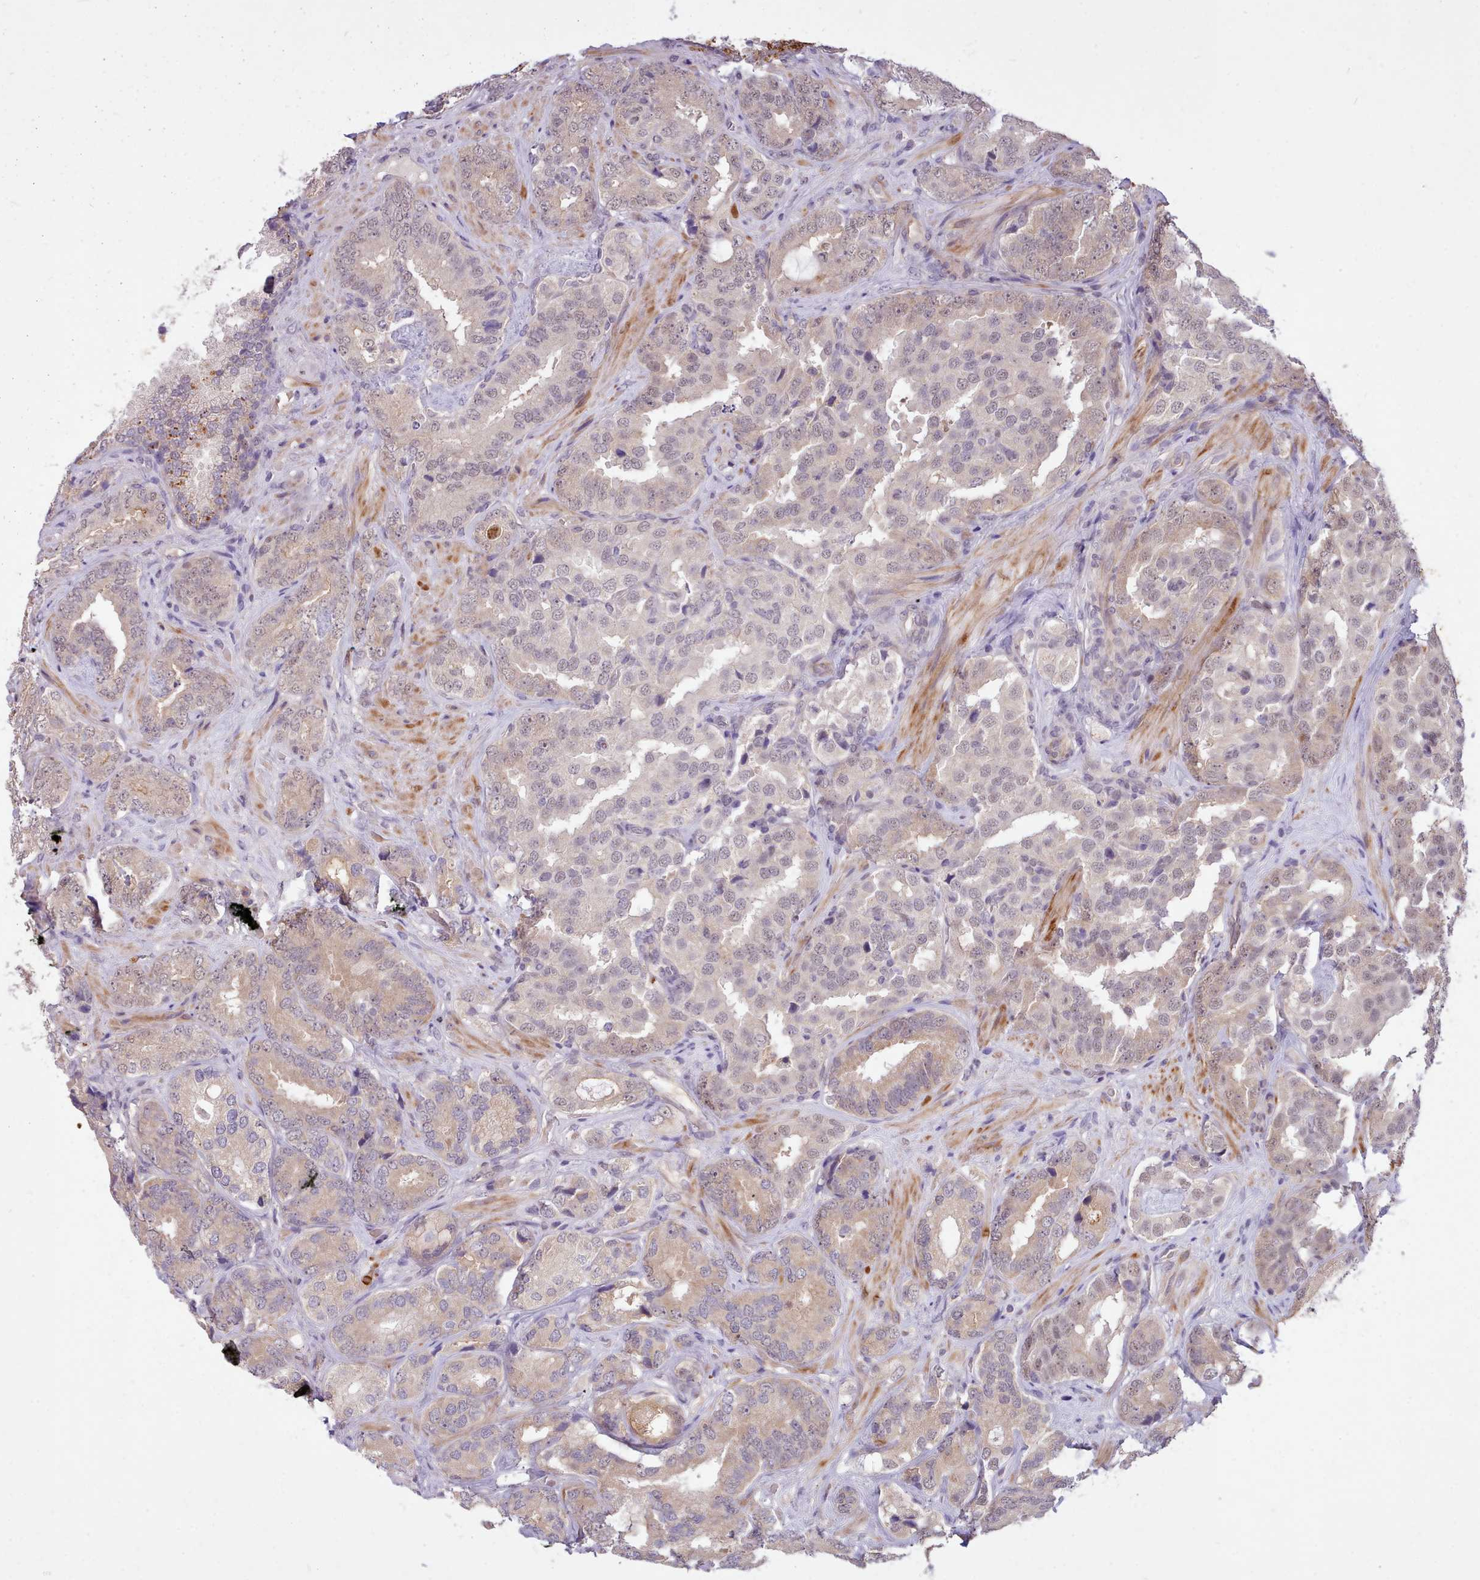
{"staining": {"intensity": "weak", "quantity": "<25%", "location": "cytoplasmic/membranous"}, "tissue": "prostate cancer", "cell_type": "Tumor cells", "image_type": "cancer", "snomed": [{"axis": "morphology", "description": "Adenocarcinoma, High grade"}, {"axis": "topography", "description": "Prostate"}], "caption": "Prostate high-grade adenocarcinoma was stained to show a protein in brown. There is no significant staining in tumor cells.", "gene": "ZNF607", "patient": {"sex": "male", "age": 71}}